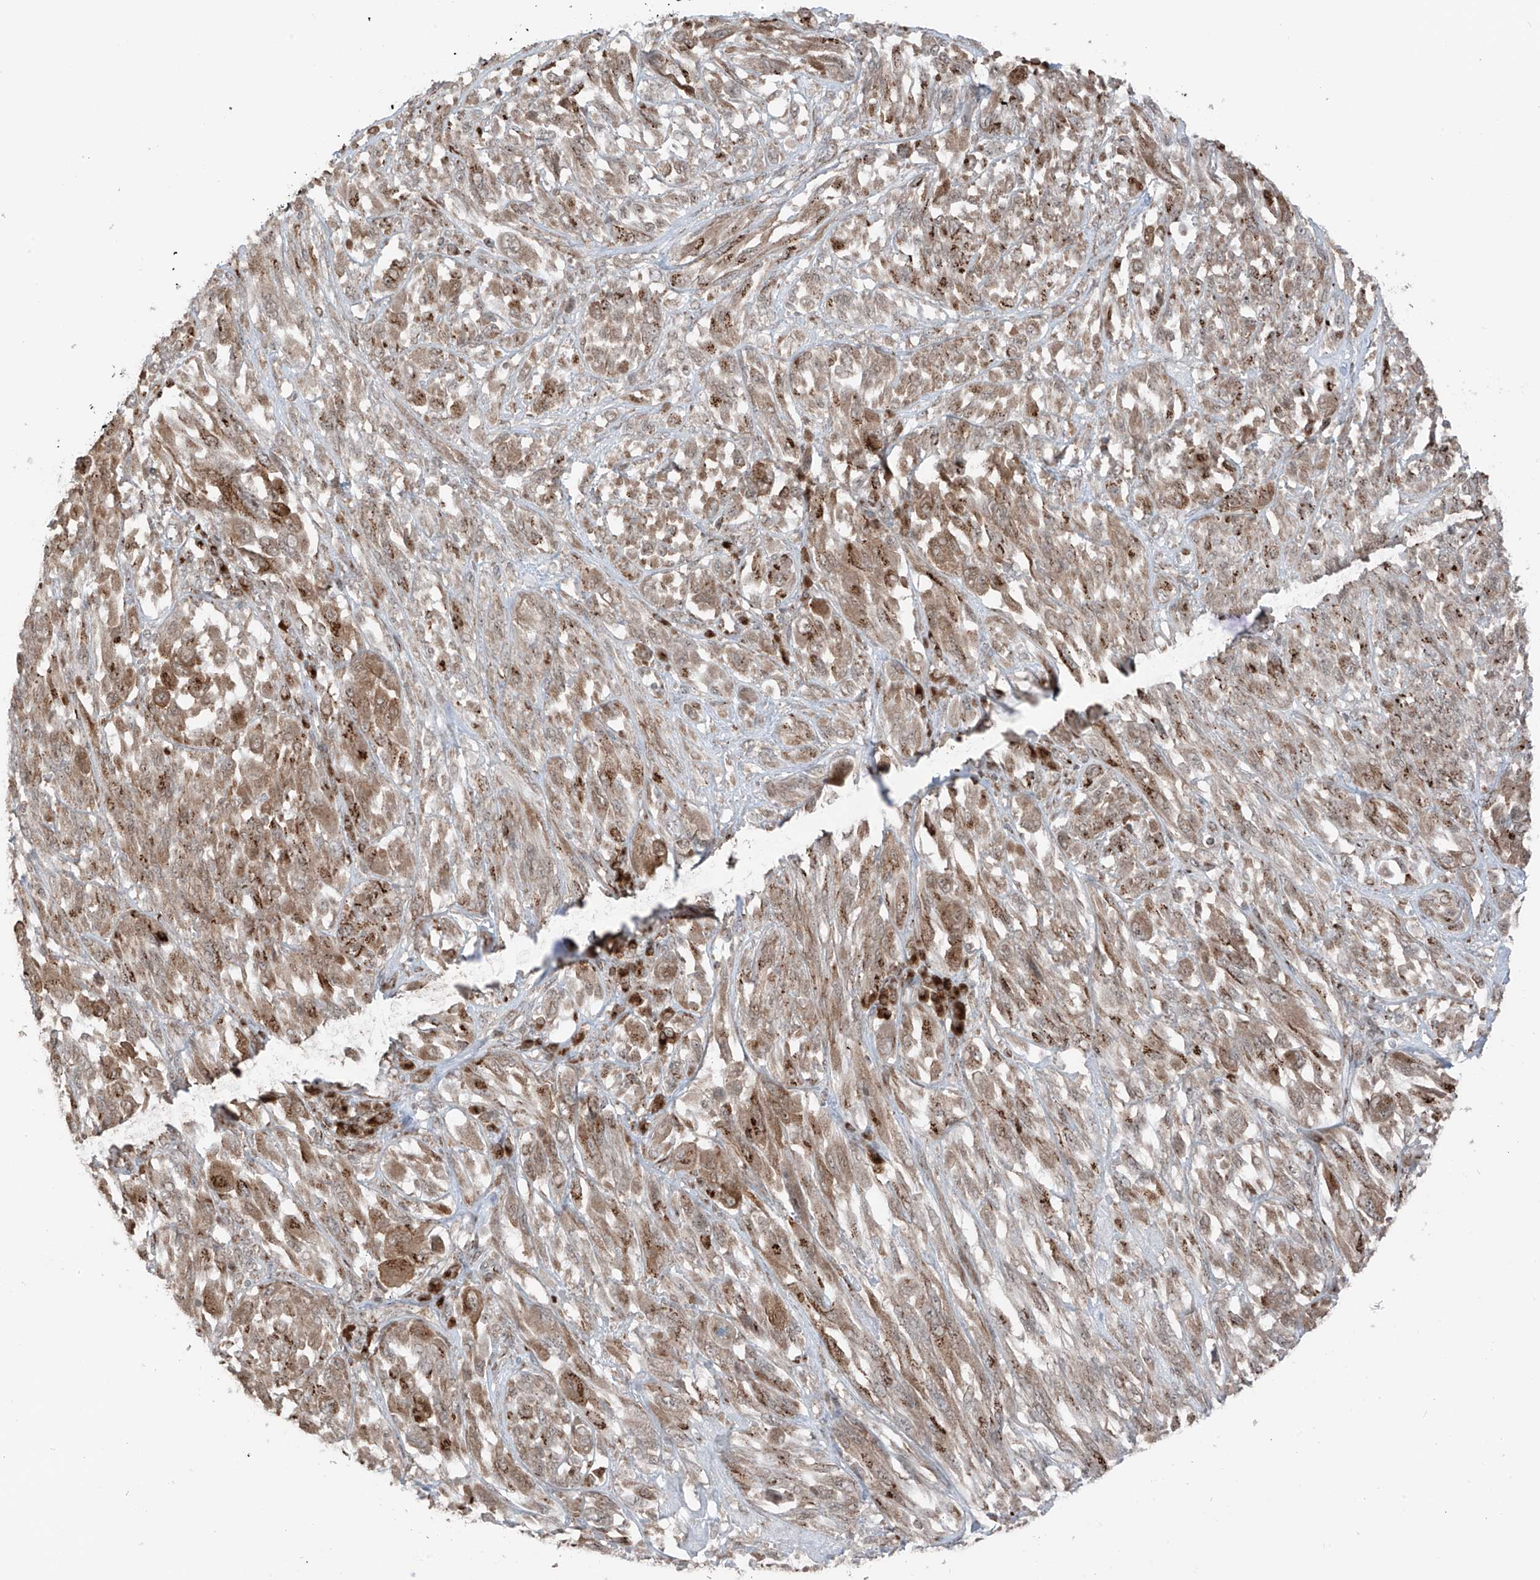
{"staining": {"intensity": "moderate", "quantity": ">75%", "location": "cytoplasmic/membranous,nuclear"}, "tissue": "melanoma", "cell_type": "Tumor cells", "image_type": "cancer", "snomed": [{"axis": "morphology", "description": "Malignant melanoma, NOS"}, {"axis": "topography", "description": "Skin"}], "caption": "Protein expression analysis of malignant melanoma displays moderate cytoplasmic/membranous and nuclear expression in about >75% of tumor cells.", "gene": "ERLEC1", "patient": {"sex": "female", "age": 91}}